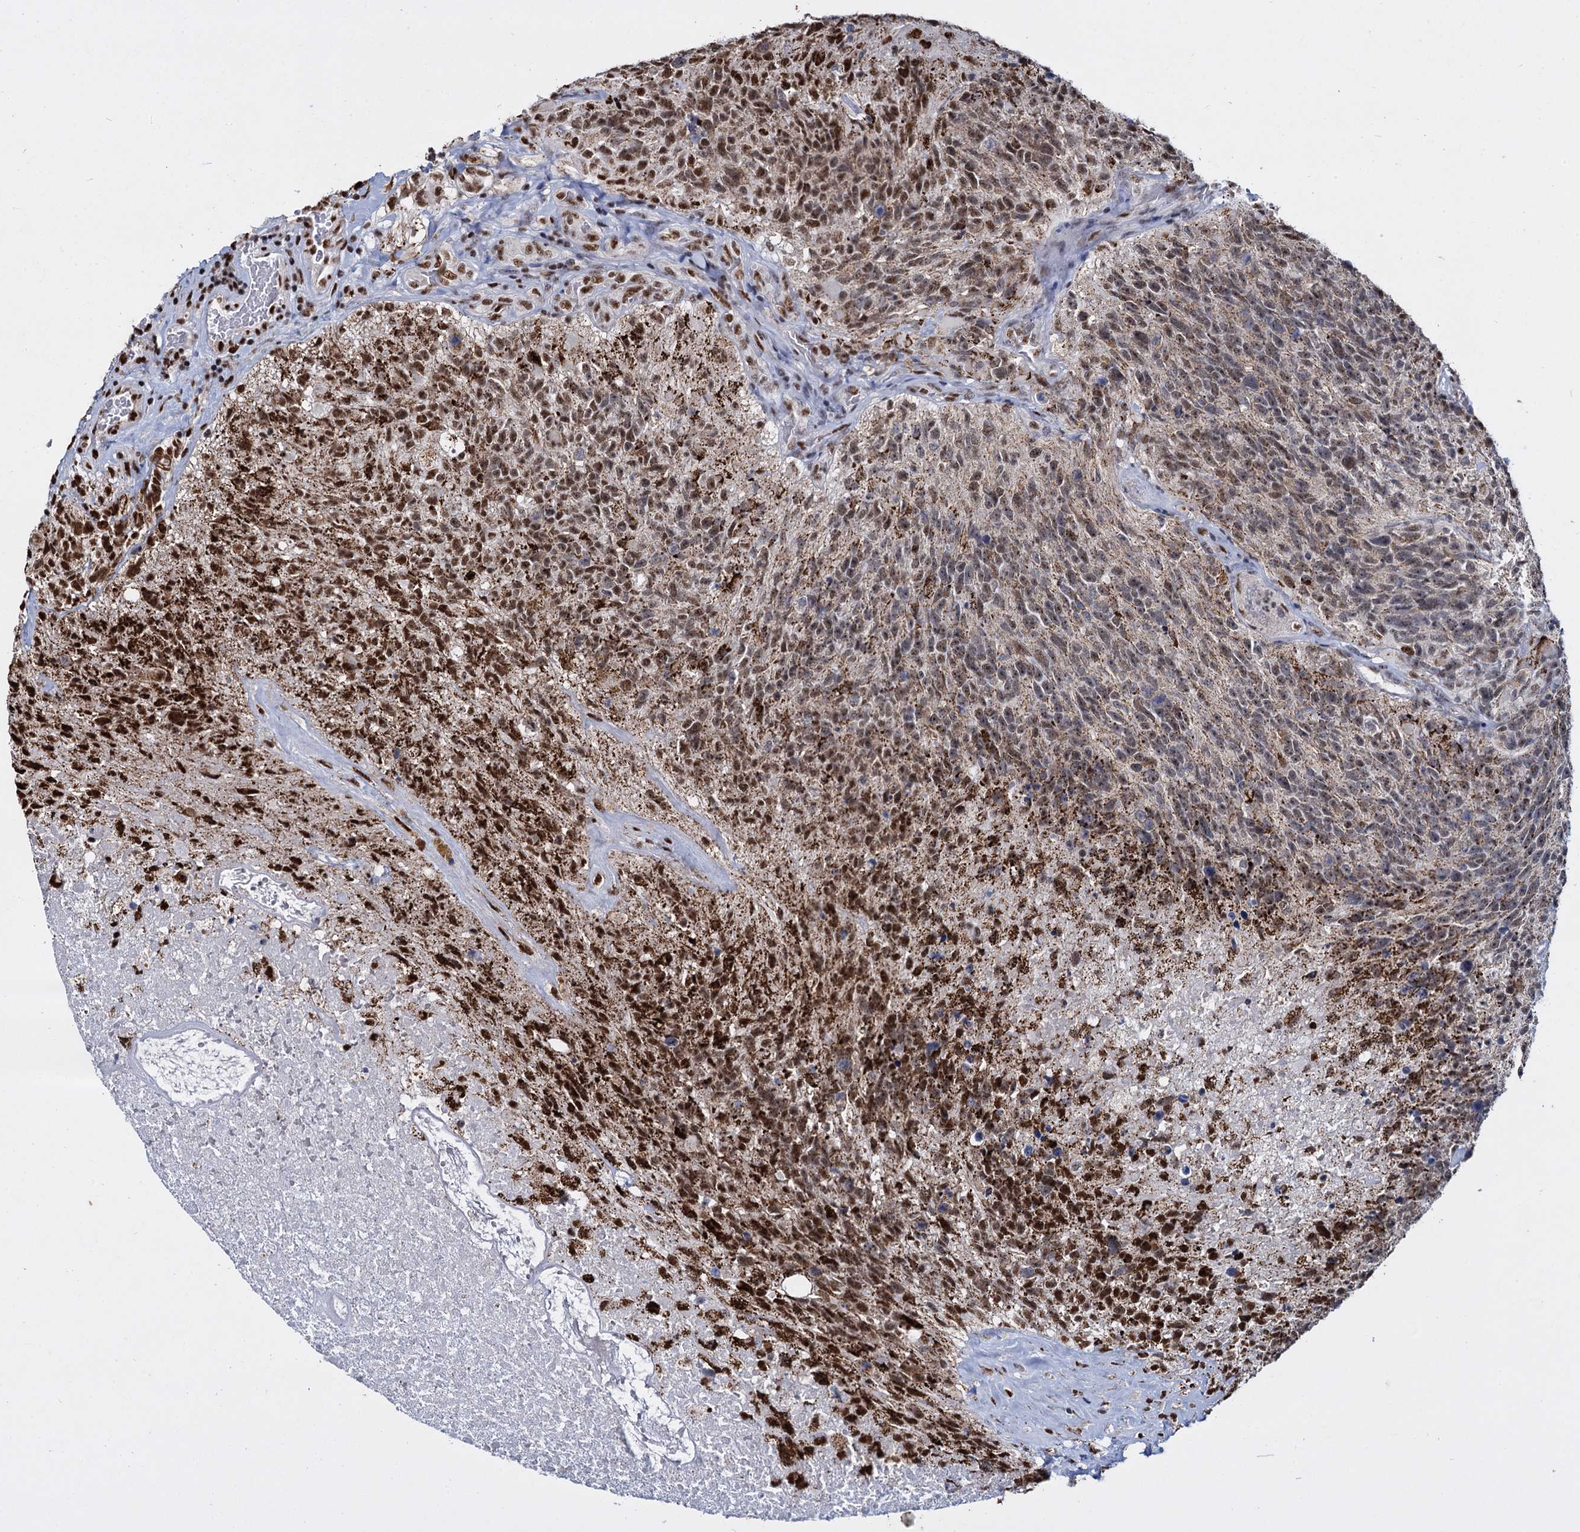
{"staining": {"intensity": "moderate", "quantity": "25%-75%", "location": "nuclear"}, "tissue": "glioma", "cell_type": "Tumor cells", "image_type": "cancer", "snomed": [{"axis": "morphology", "description": "Glioma, malignant, High grade"}, {"axis": "topography", "description": "Brain"}], "caption": "Immunohistochemical staining of human malignant glioma (high-grade) shows moderate nuclear protein expression in approximately 25%-75% of tumor cells.", "gene": "RPUSD4", "patient": {"sex": "male", "age": 76}}